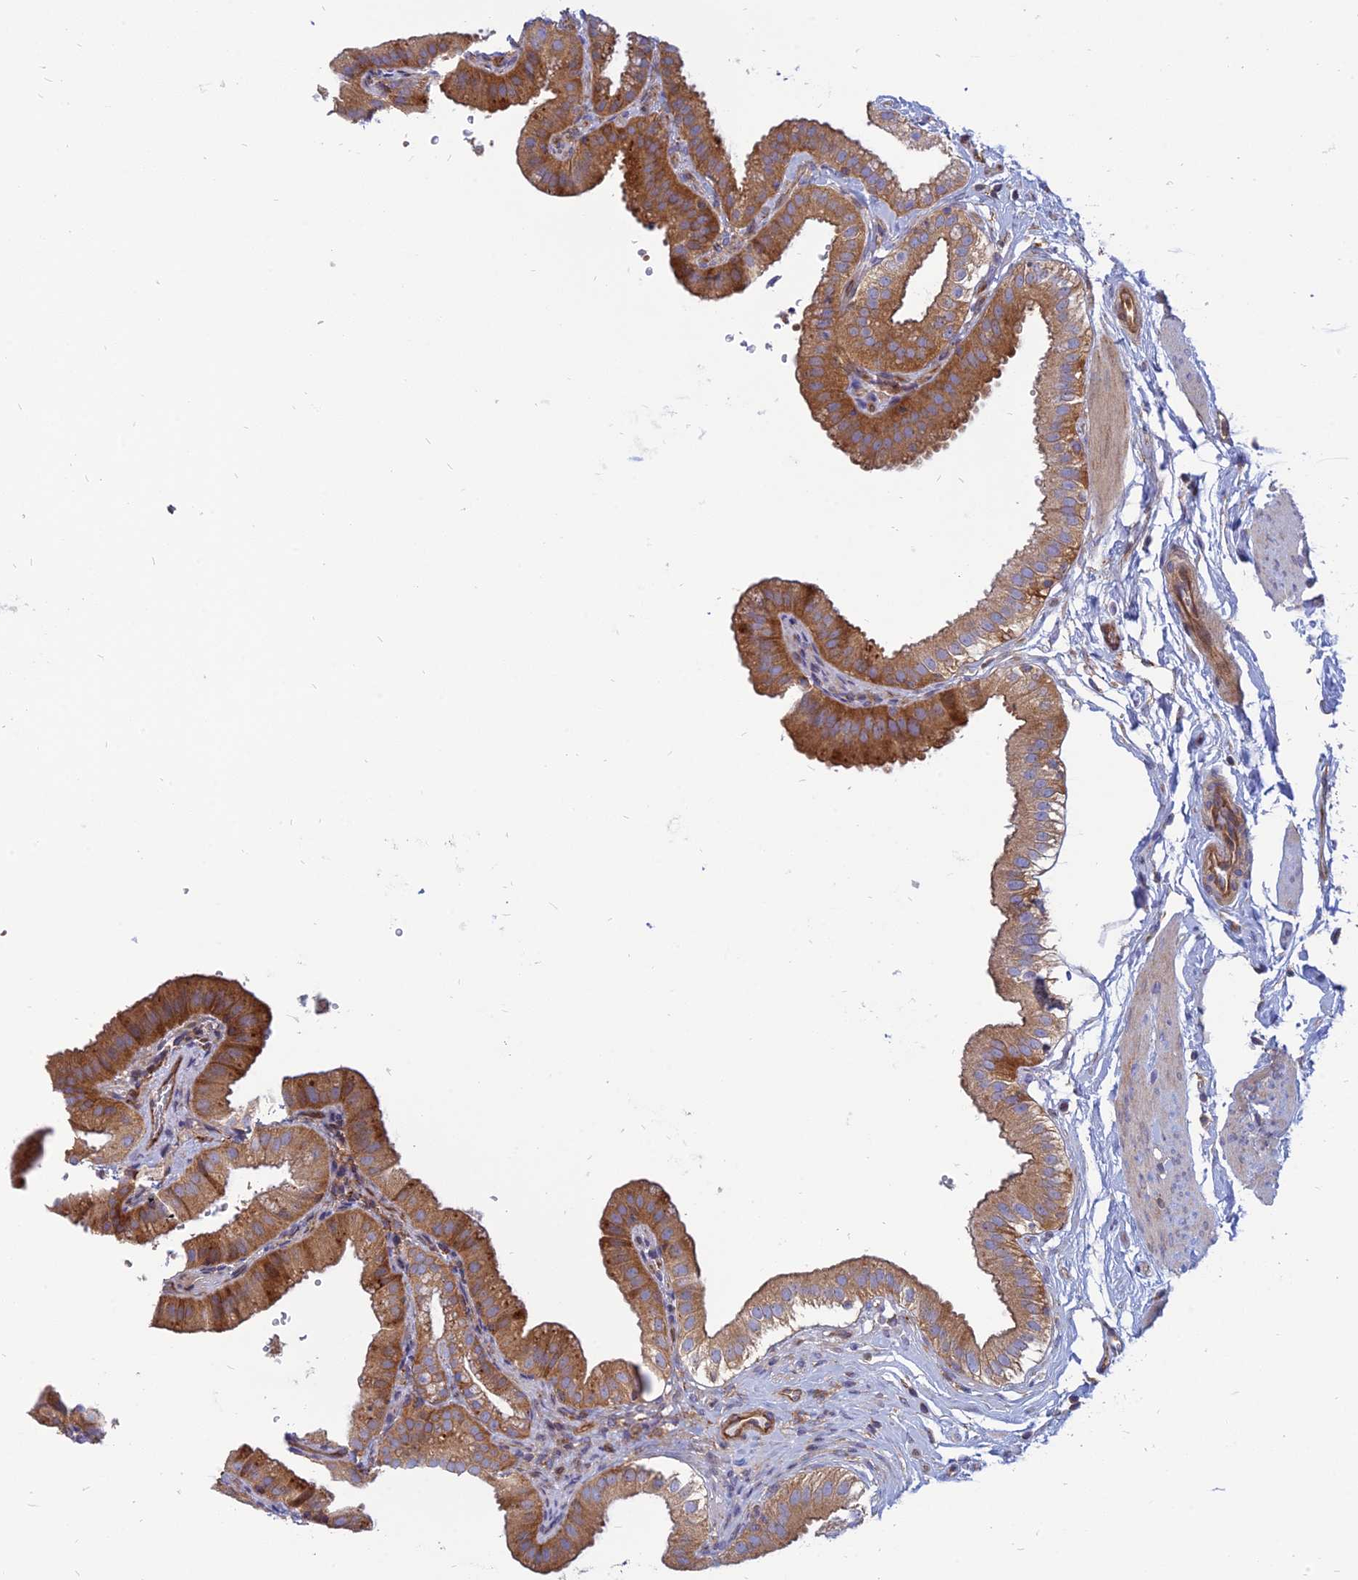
{"staining": {"intensity": "moderate", "quantity": ">75%", "location": "cytoplasmic/membranous"}, "tissue": "gallbladder", "cell_type": "Glandular cells", "image_type": "normal", "snomed": [{"axis": "morphology", "description": "Normal tissue, NOS"}, {"axis": "topography", "description": "Gallbladder"}], "caption": "Gallbladder was stained to show a protein in brown. There is medium levels of moderate cytoplasmic/membranous expression in approximately >75% of glandular cells. The staining was performed using DAB (3,3'-diaminobenzidine) to visualize the protein expression in brown, while the nuclei were stained in blue with hematoxylin (Magnification: 20x).", "gene": "PHKA2", "patient": {"sex": "female", "age": 61}}